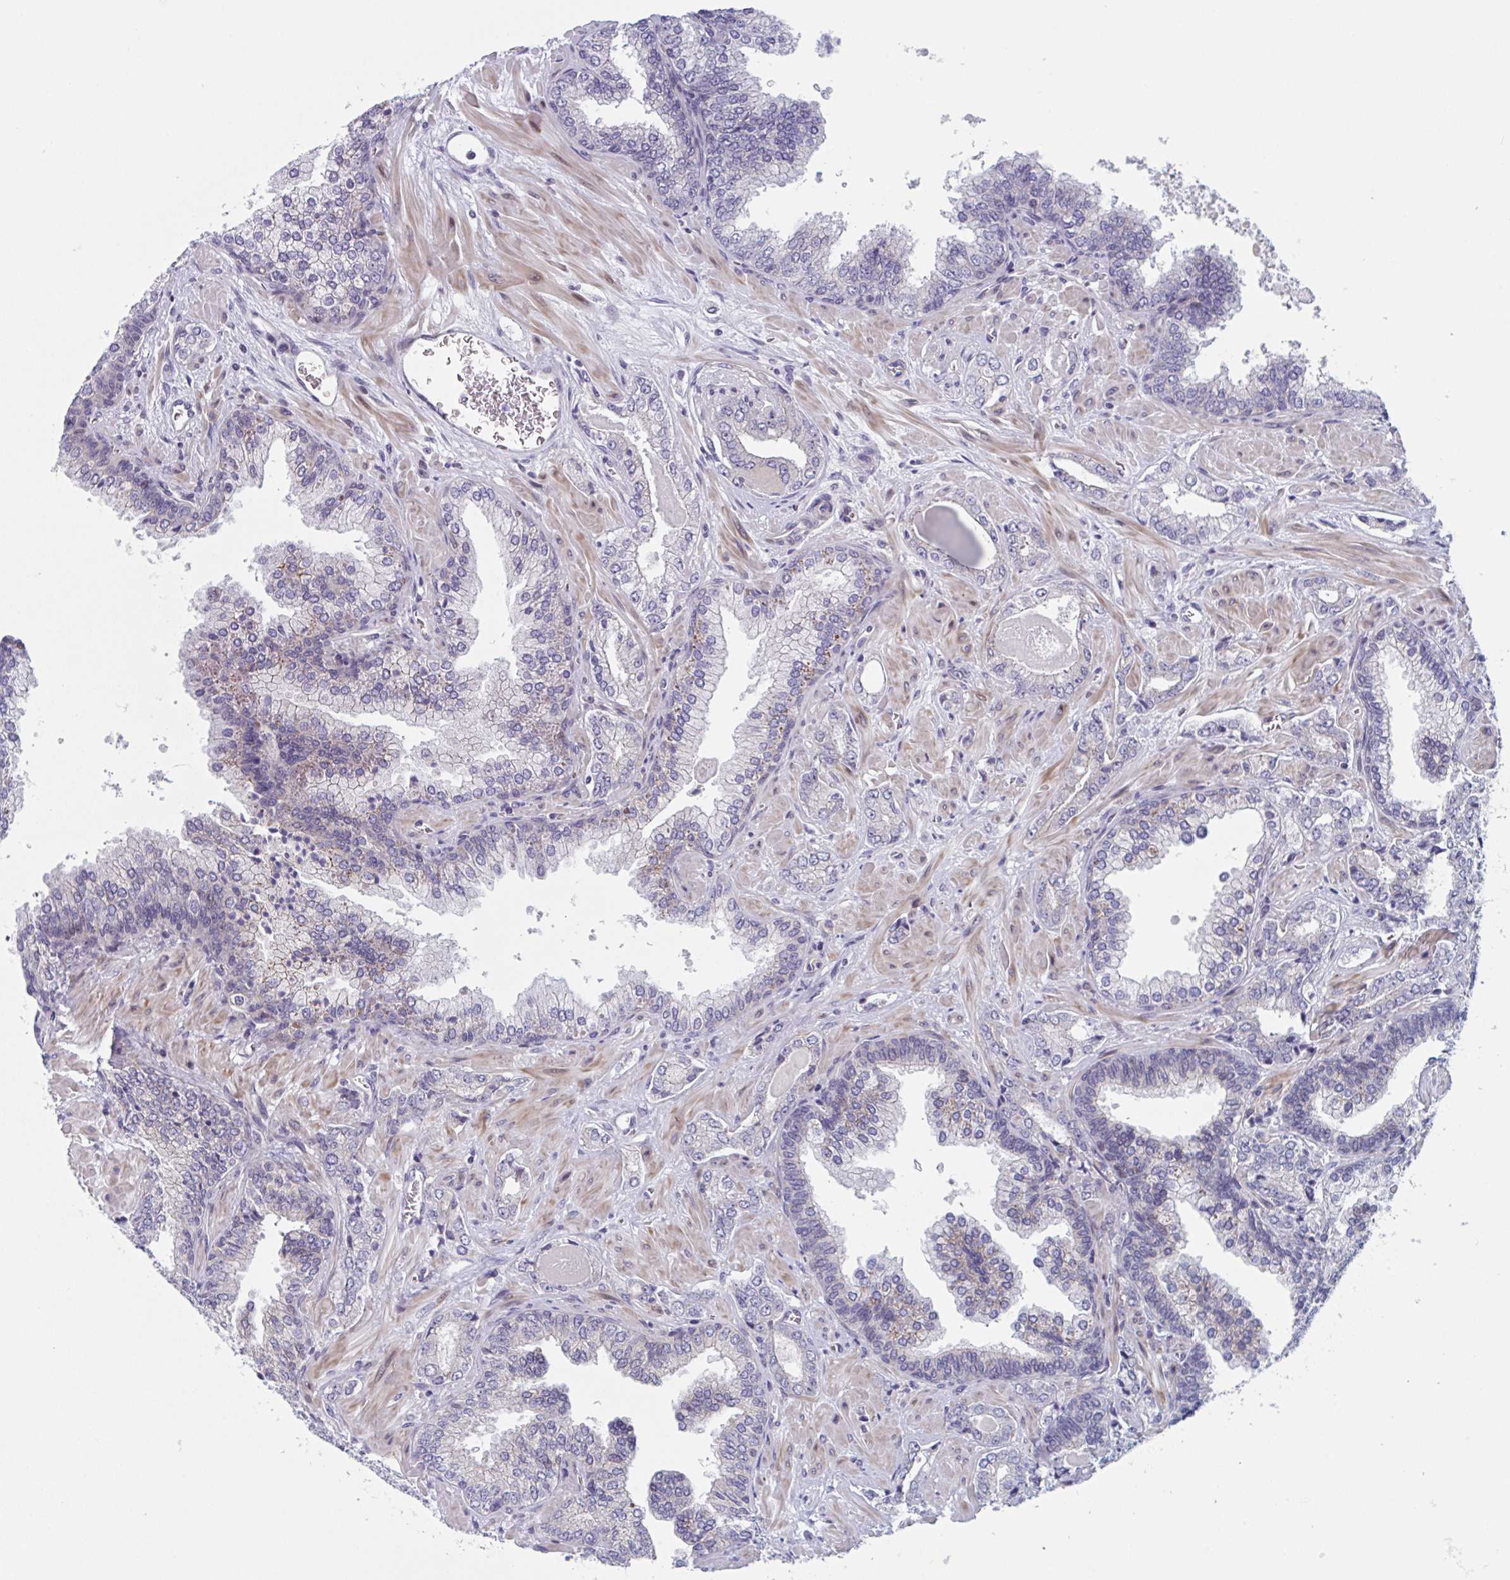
{"staining": {"intensity": "negative", "quantity": "none", "location": "none"}, "tissue": "prostate cancer", "cell_type": "Tumor cells", "image_type": "cancer", "snomed": [{"axis": "morphology", "description": "Adenocarcinoma, High grade"}, {"axis": "topography", "description": "Prostate"}], "caption": "A micrograph of human prostate adenocarcinoma (high-grade) is negative for staining in tumor cells.", "gene": "DUXA", "patient": {"sex": "male", "age": 60}}